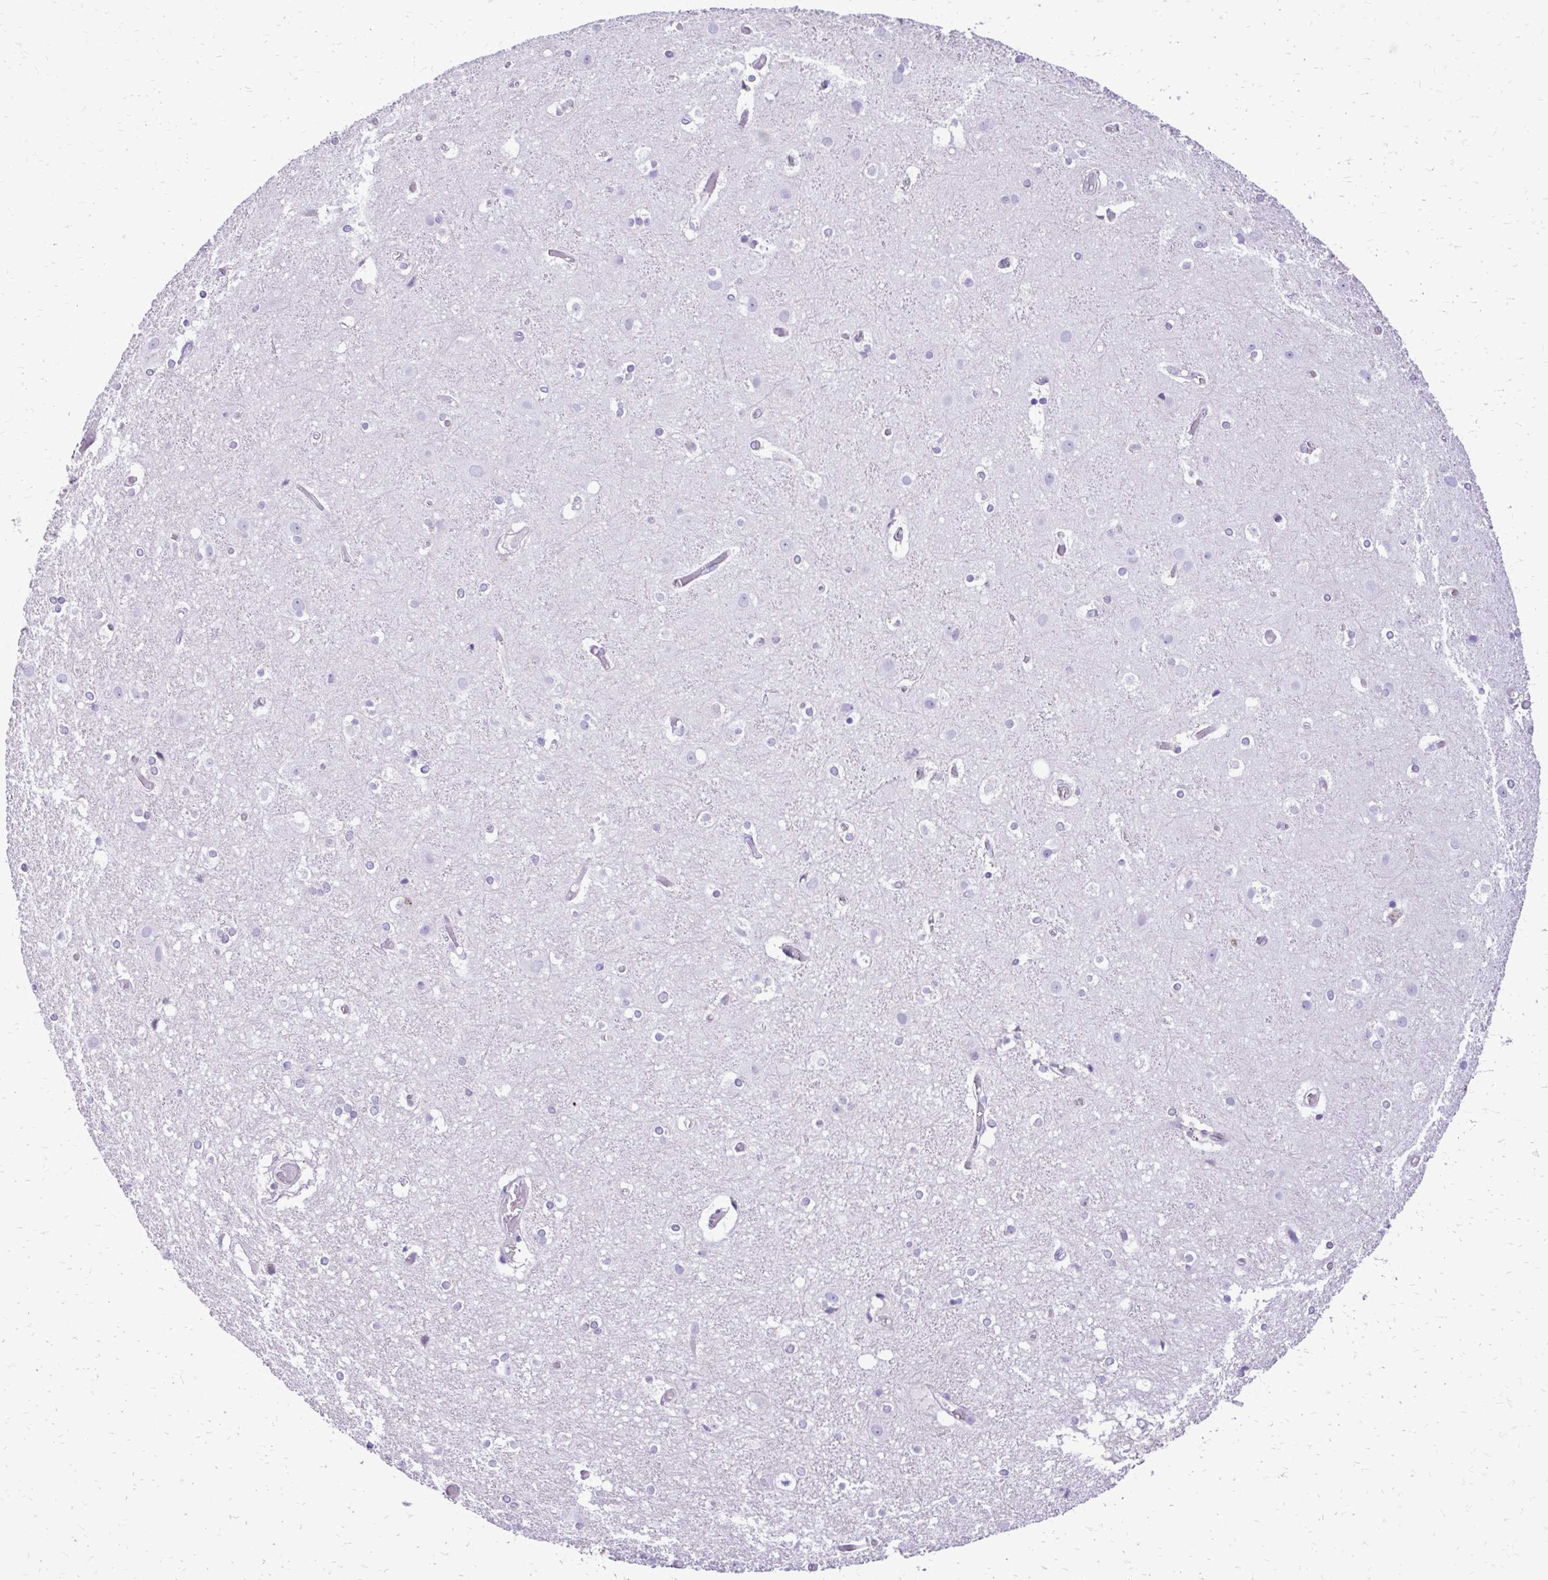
{"staining": {"intensity": "negative", "quantity": "none", "location": "none"}, "tissue": "cerebral cortex", "cell_type": "Endothelial cells", "image_type": "normal", "snomed": [{"axis": "morphology", "description": "Normal tissue, NOS"}, {"axis": "topography", "description": "Cerebral cortex"}], "caption": "Immunohistochemistry (IHC) histopathology image of unremarkable cerebral cortex: cerebral cortex stained with DAB (3,3'-diaminobenzidine) exhibits no significant protein staining in endothelial cells.", "gene": "CAT", "patient": {"sex": "female", "age": 52}}